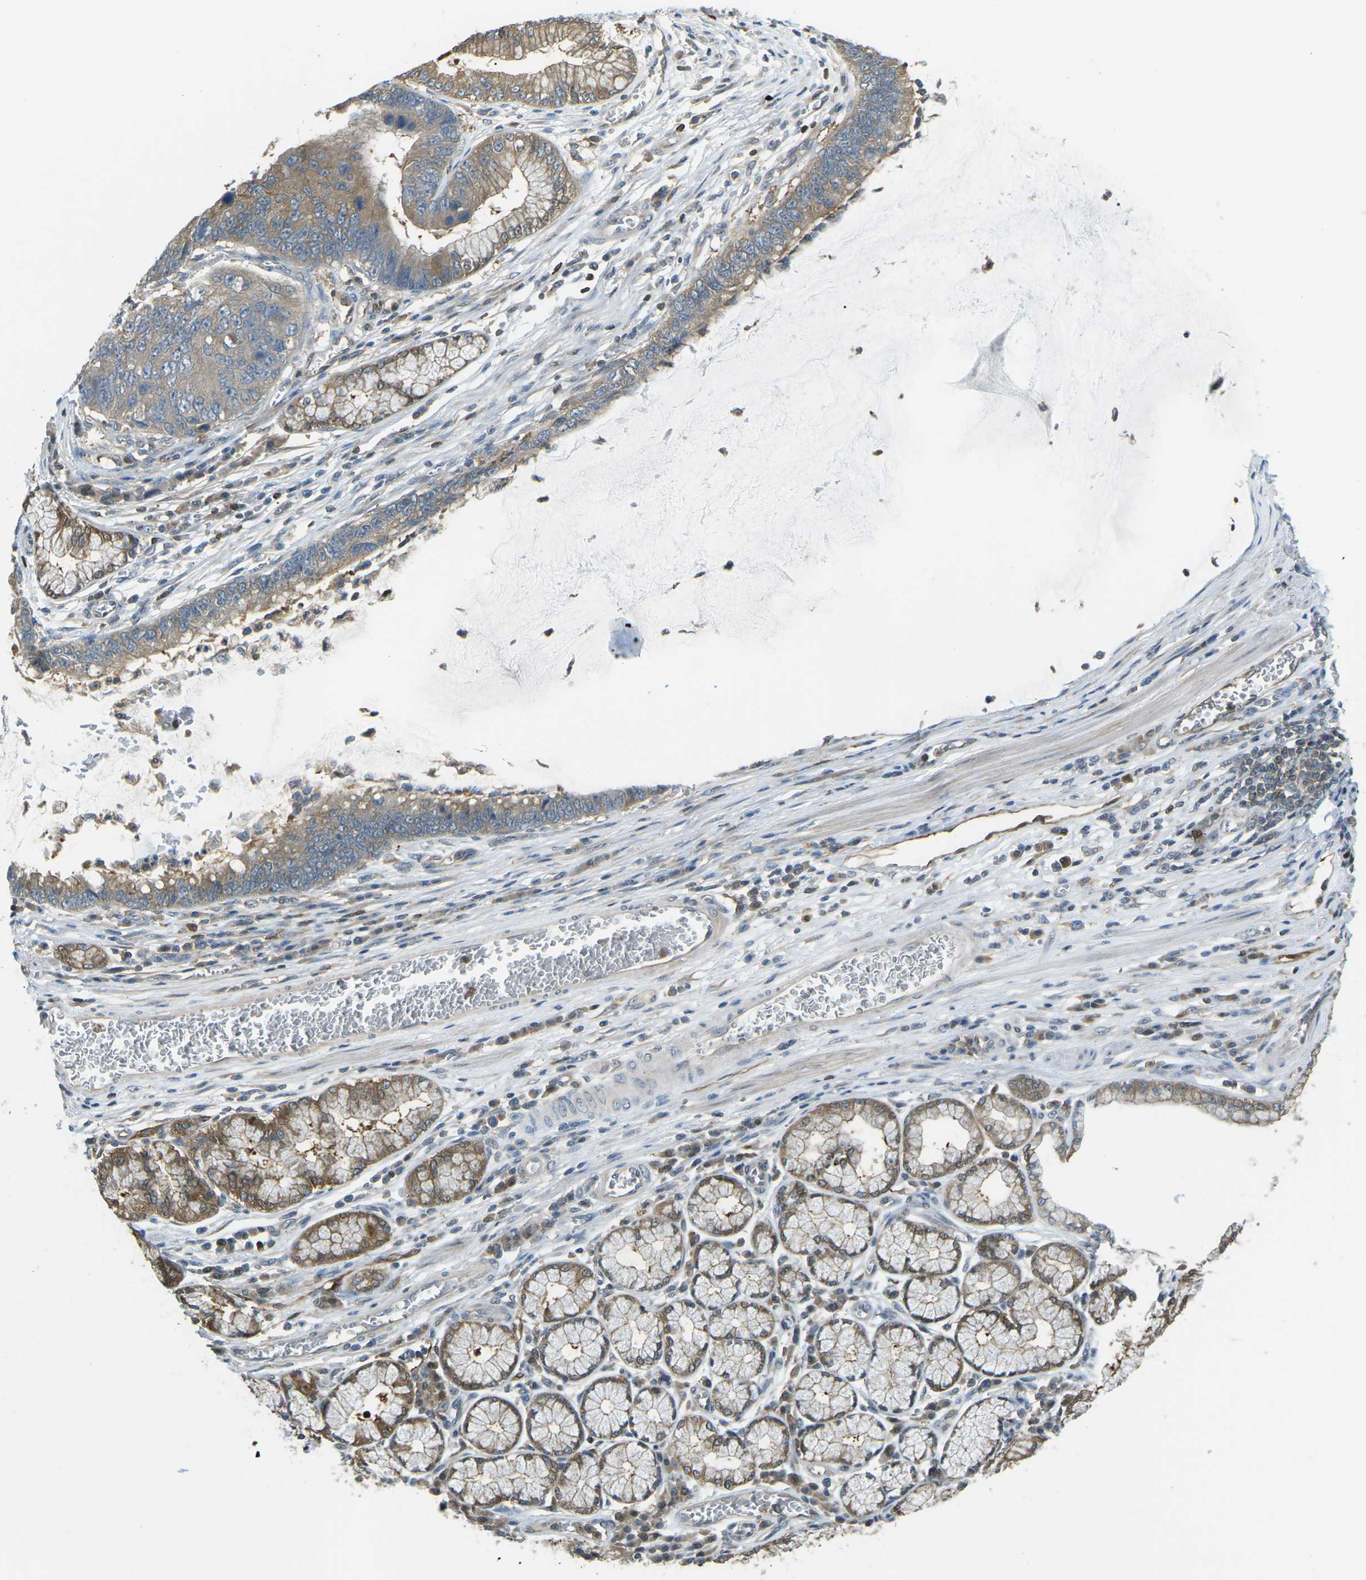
{"staining": {"intensity": "moderate", "quantity": ">75%", "location": "cytoplasmic/membranous"}, "tissue": "stomach cancer", "cell_type": "Tumor cells", "image_type": "cancer", "snomed": [{"axis": "morphology", "description": "Adenocarcinoma, NOS"}, {"axis": "topography", "description": "Stomach"}], "caption": "A histopathology image of human stomach cancer (adenocarcinoma) stained for a protein exhibits moderate cytoplasmic/membranous brown staining in tumor cells.", "gene": "PIEZO2", "patient": {"sex": "male", "age": 59}}